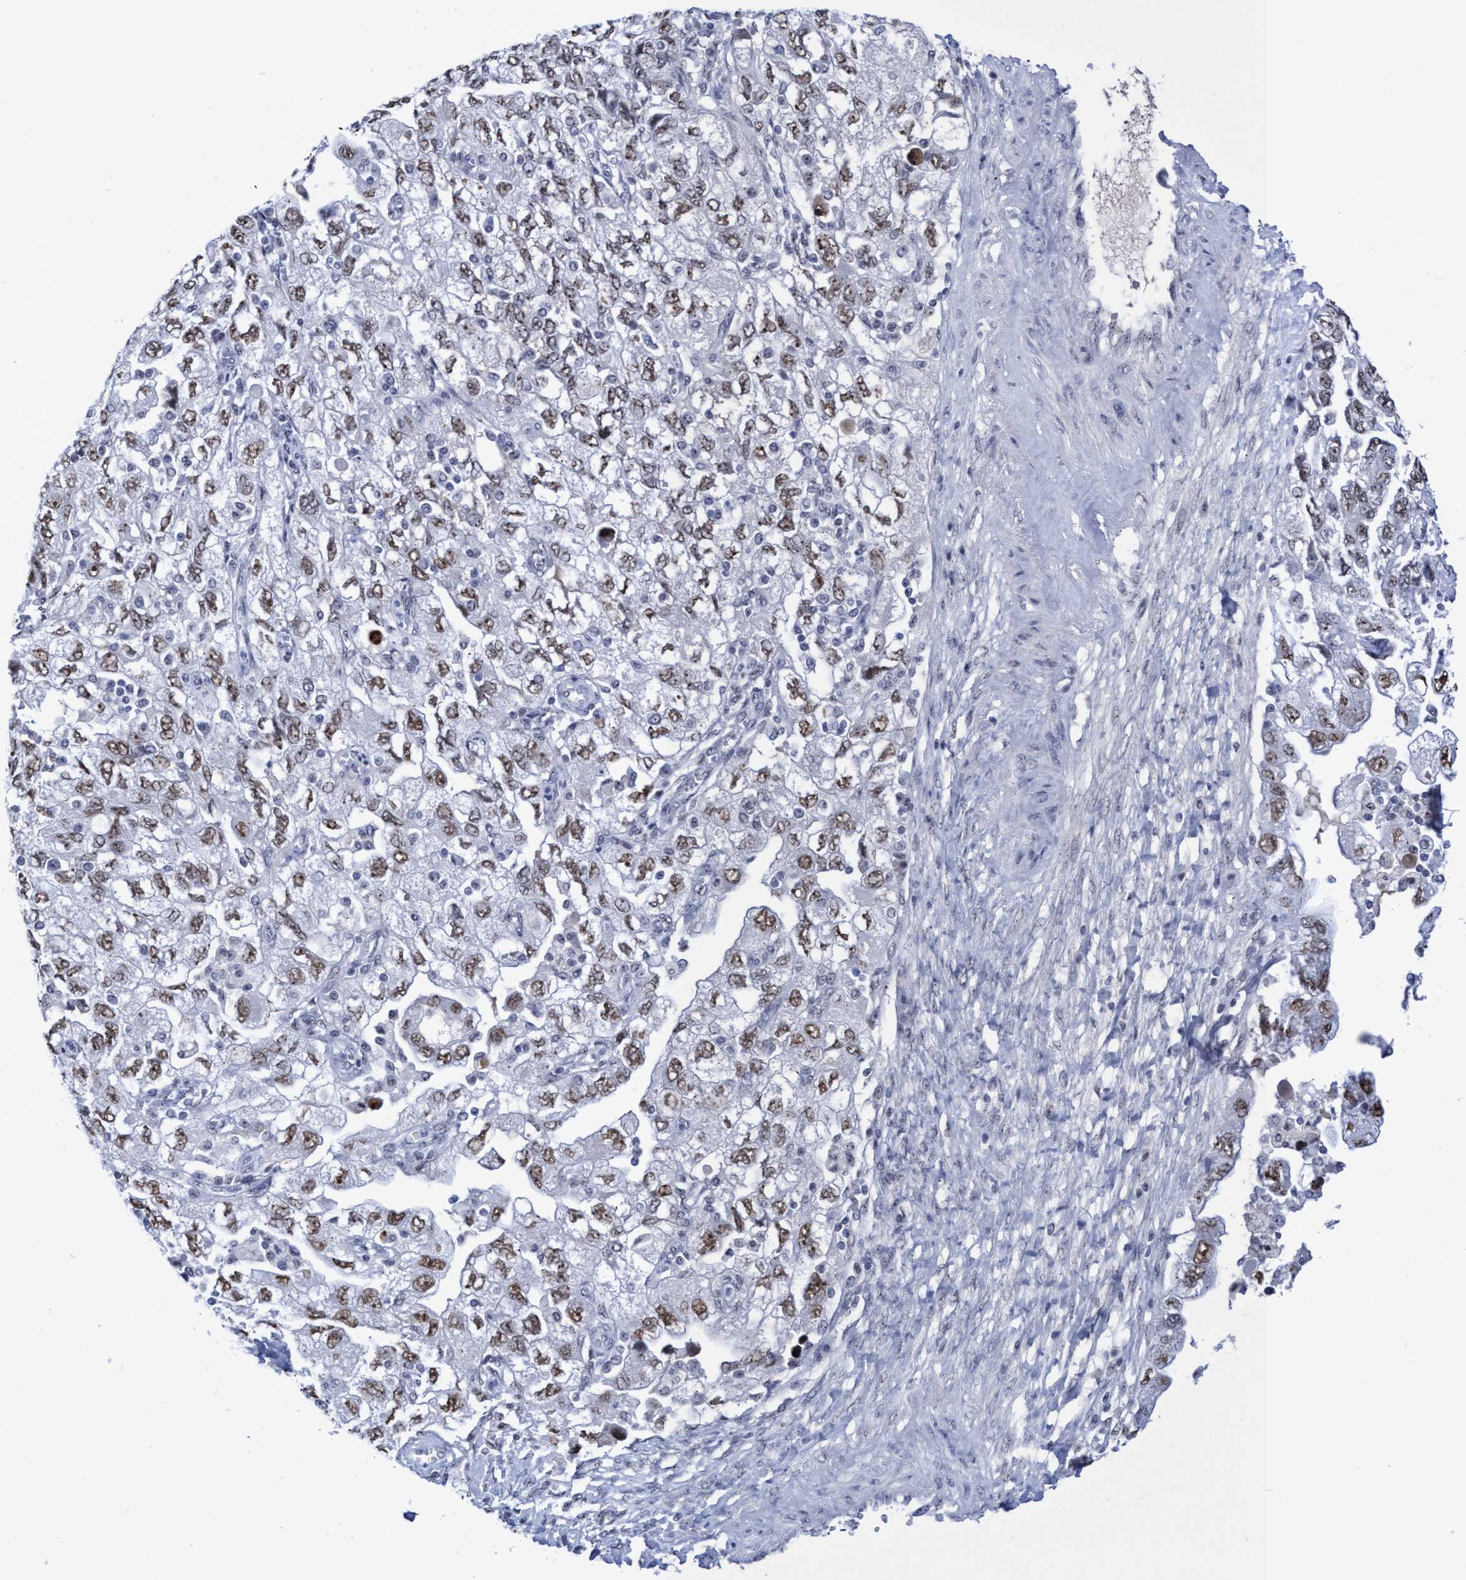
{"staining": {"intensity": "moderate", "quantity": ">75%", "location": "nuclear"}, "tissue": "ovarian cancer", "cell_type": "Tumor cells", "image_type": "cancer", "snomed": [{"axis": "morphology", "description": "Carcinoma, NOS"}, {"axis": "morphology", "description": "Cystadenocarcinoma, serous, NOS"}, {"axis": "topography", "description": "Ovary"}], "caption": "Moderate nuclear protein positivity is identified in approximately >75% of tumor cells in ovarian cancer.", "gene": "EFCAB10", "patient": {"sex": "female", "age": 69}}